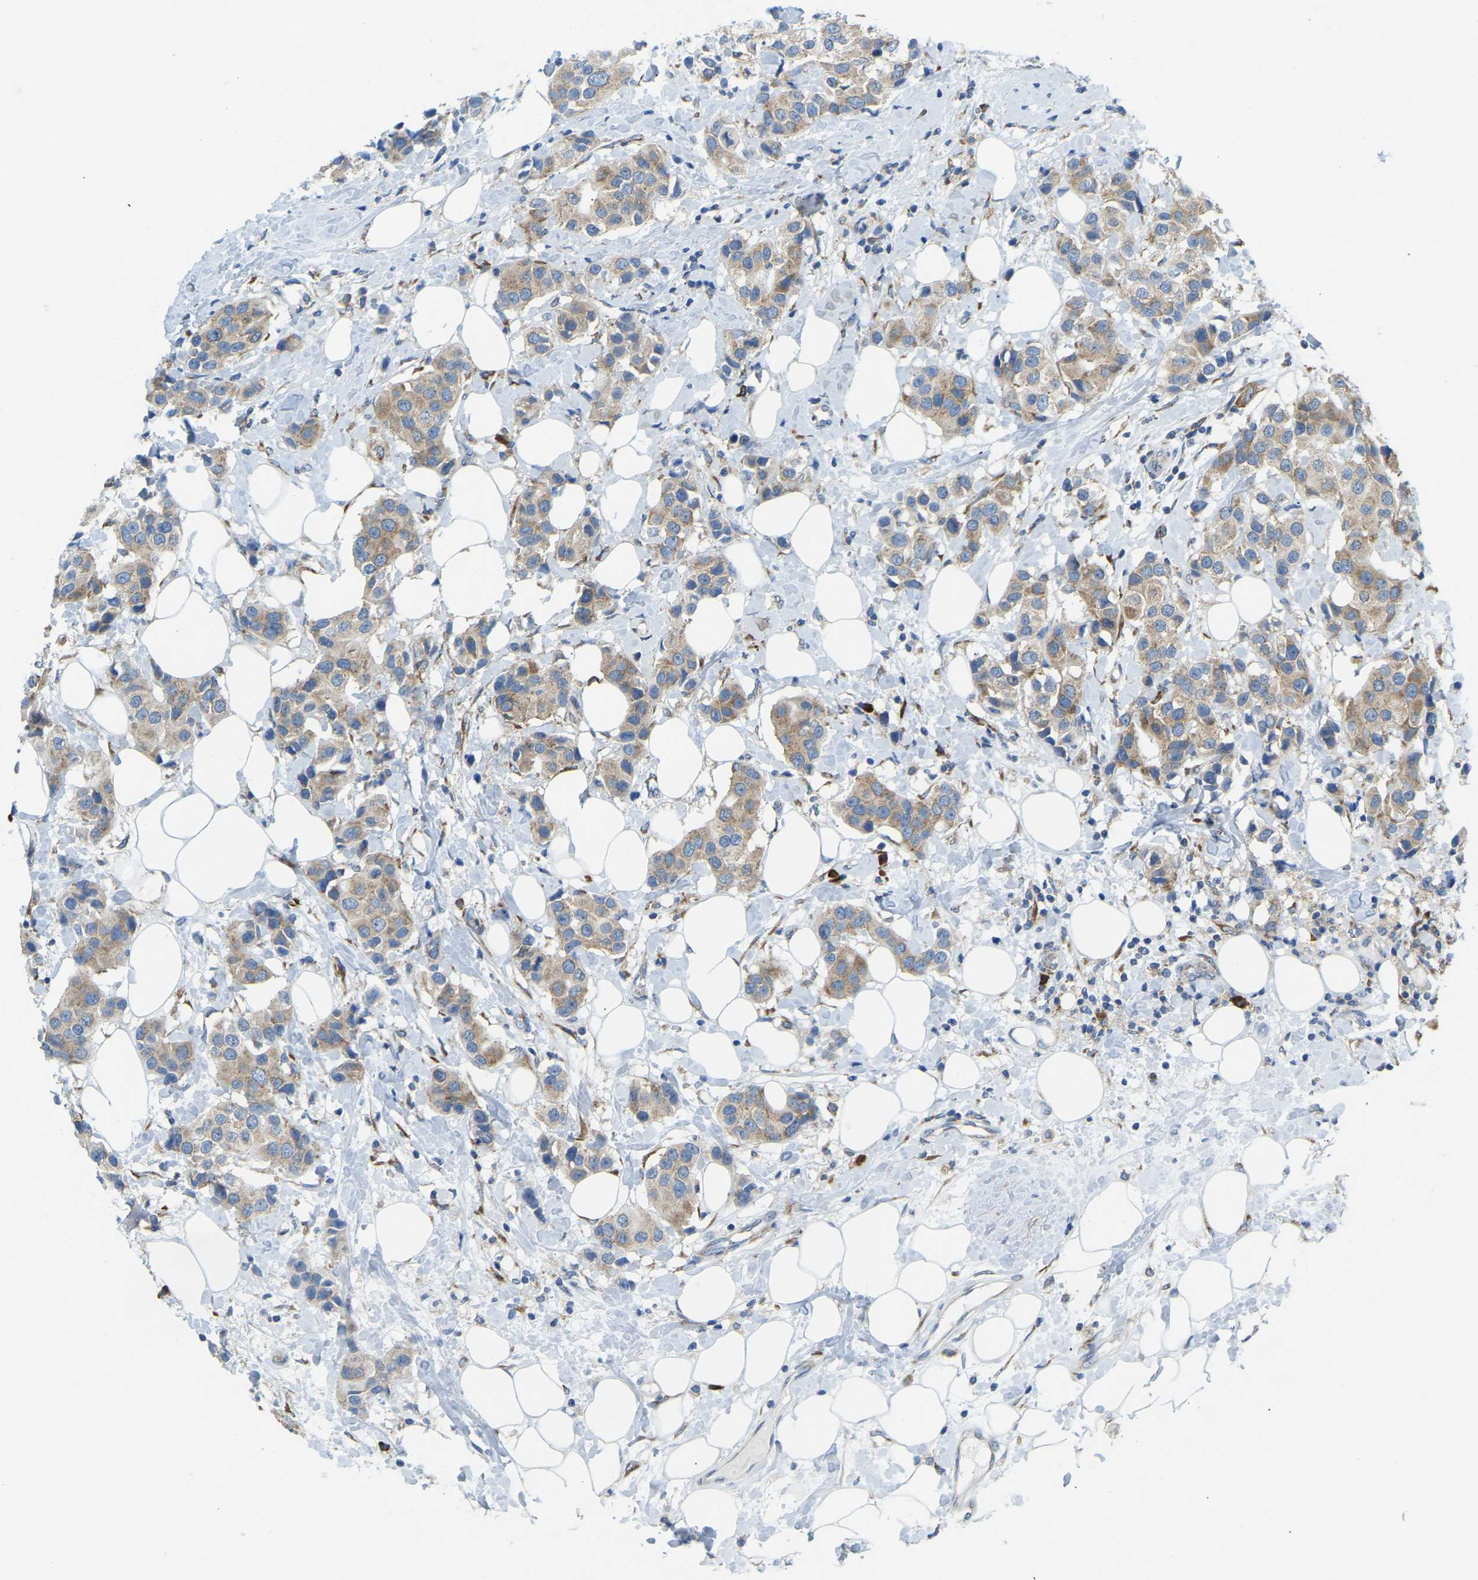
{"staining": {"intensity": "moderate", "quantity": ">75%", "location": "cytoplasmic/membranous"}, "tissue": "breast cancer", "cell_type": "Tumor cells", "image_type": "cancer", "snomed": [{"axis": "morphology", "description": "Normal tissue, NOS"}, {"axis": "morphology", "description": "Duct carcinoma"}, {"axis": "topography", "description": "Breast"}], "caption": "Immunohistochemistry (DAB (3,3'-diaminobenzidine)) staining of breast infiltrating ductal carcinoma displays moderate cytoplasmic/membranous protein staining in approximately >75% of tumor cells. The protein is shown in brown color, while the nuclei are stained blue.", "gene": "SND1", "patient": {"sex": "female", "age": 39}}